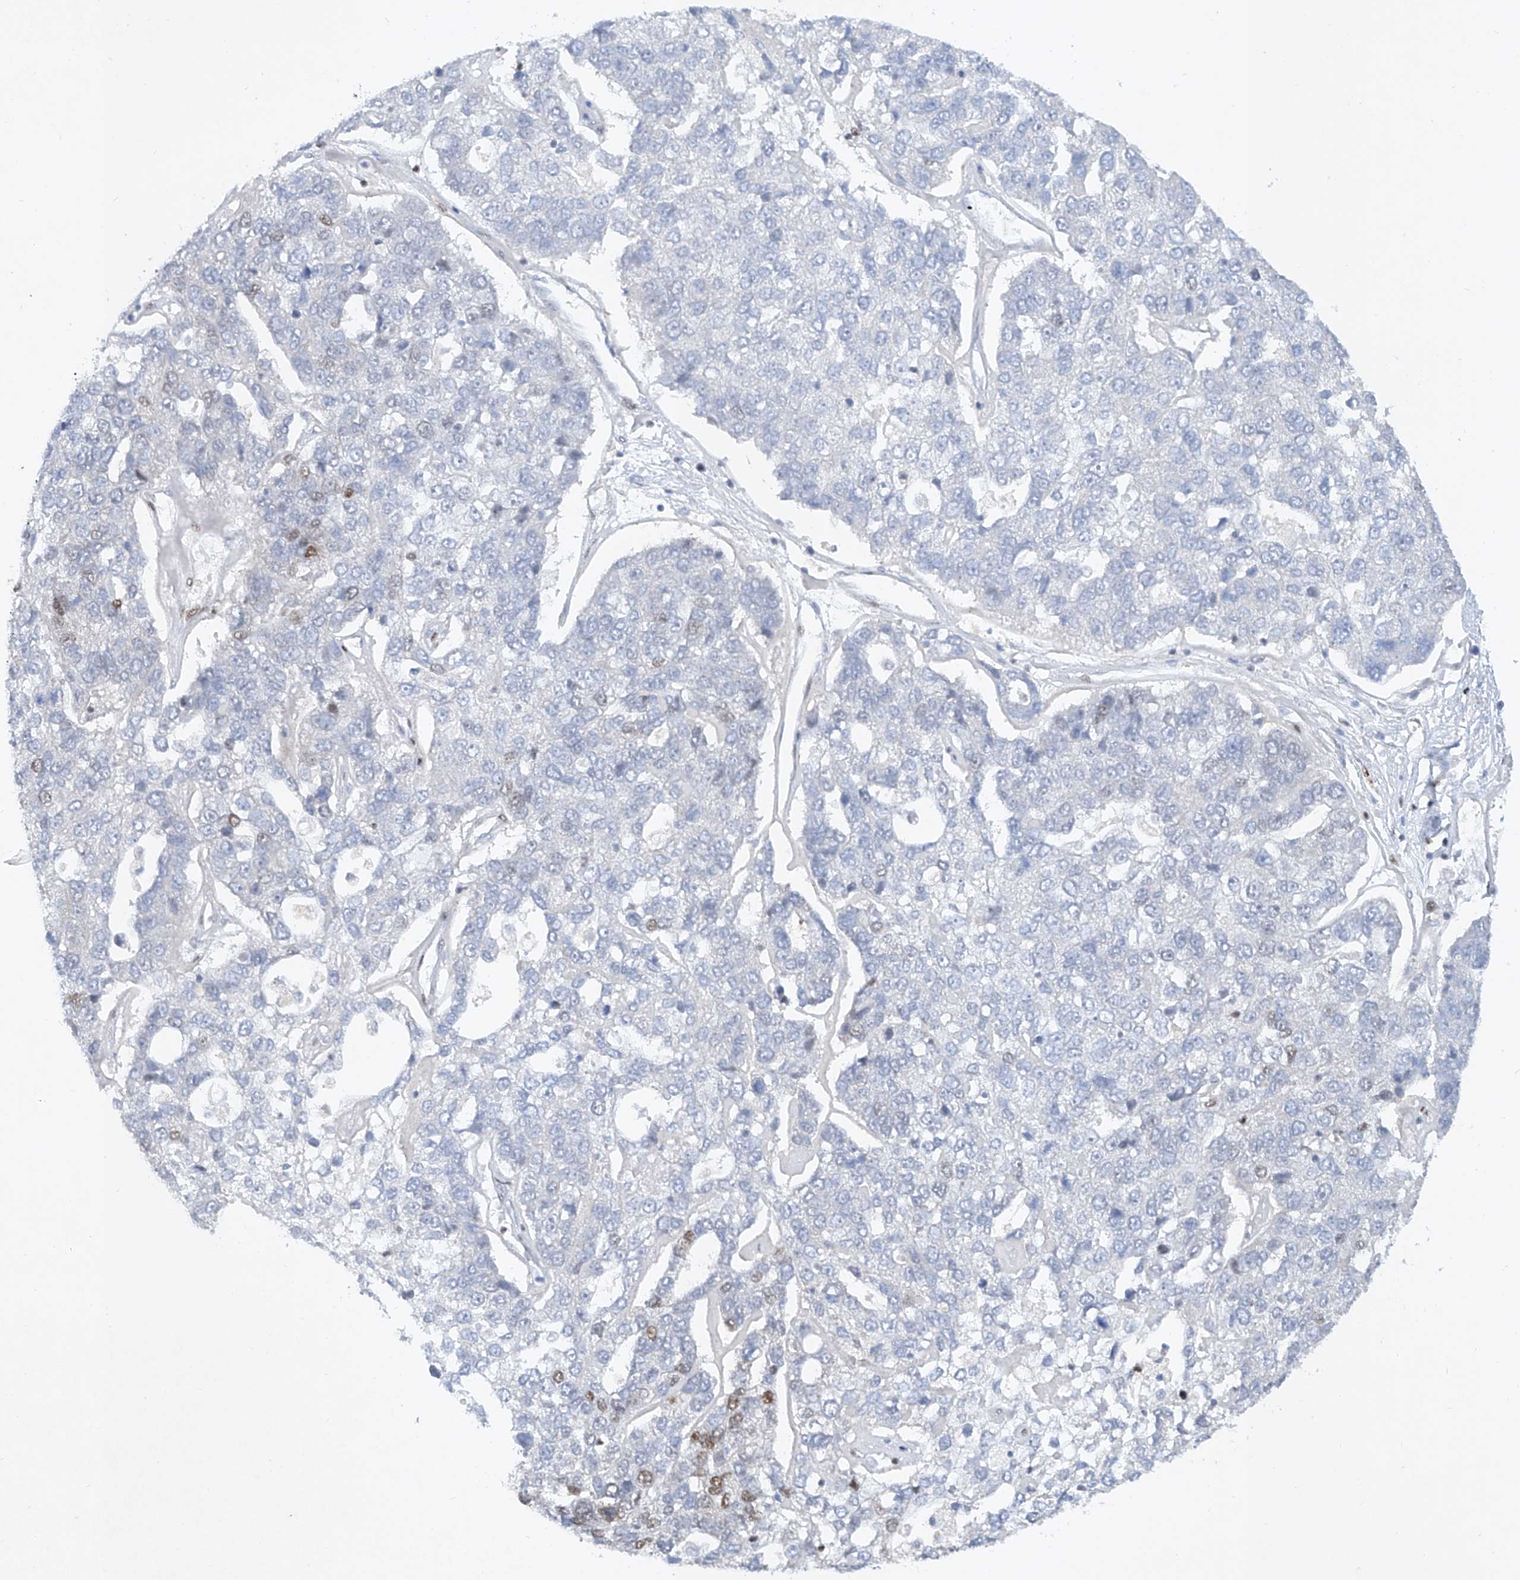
{"staining": {"intensity": "negative", "quantity": "none", "location": "none"}, "tissue": "pancreatic cancer", "cell_type": "Tumor cells", "image_type": "cancer", "snomed": [{"axis": "morphology", "description": "Adenocarcinoma, NOS"}, {"axis": "topography", "description": "Pancreas"}], "caption": "Immunohistochemistry (IHC) of pancreatic cancer demonstrates no positivity in tumor cells. (Immunohistochemistry, brightfield microscopy, high magnification).", "gene": "TAF4", "patient": {"sex": "female", "age": 61}}